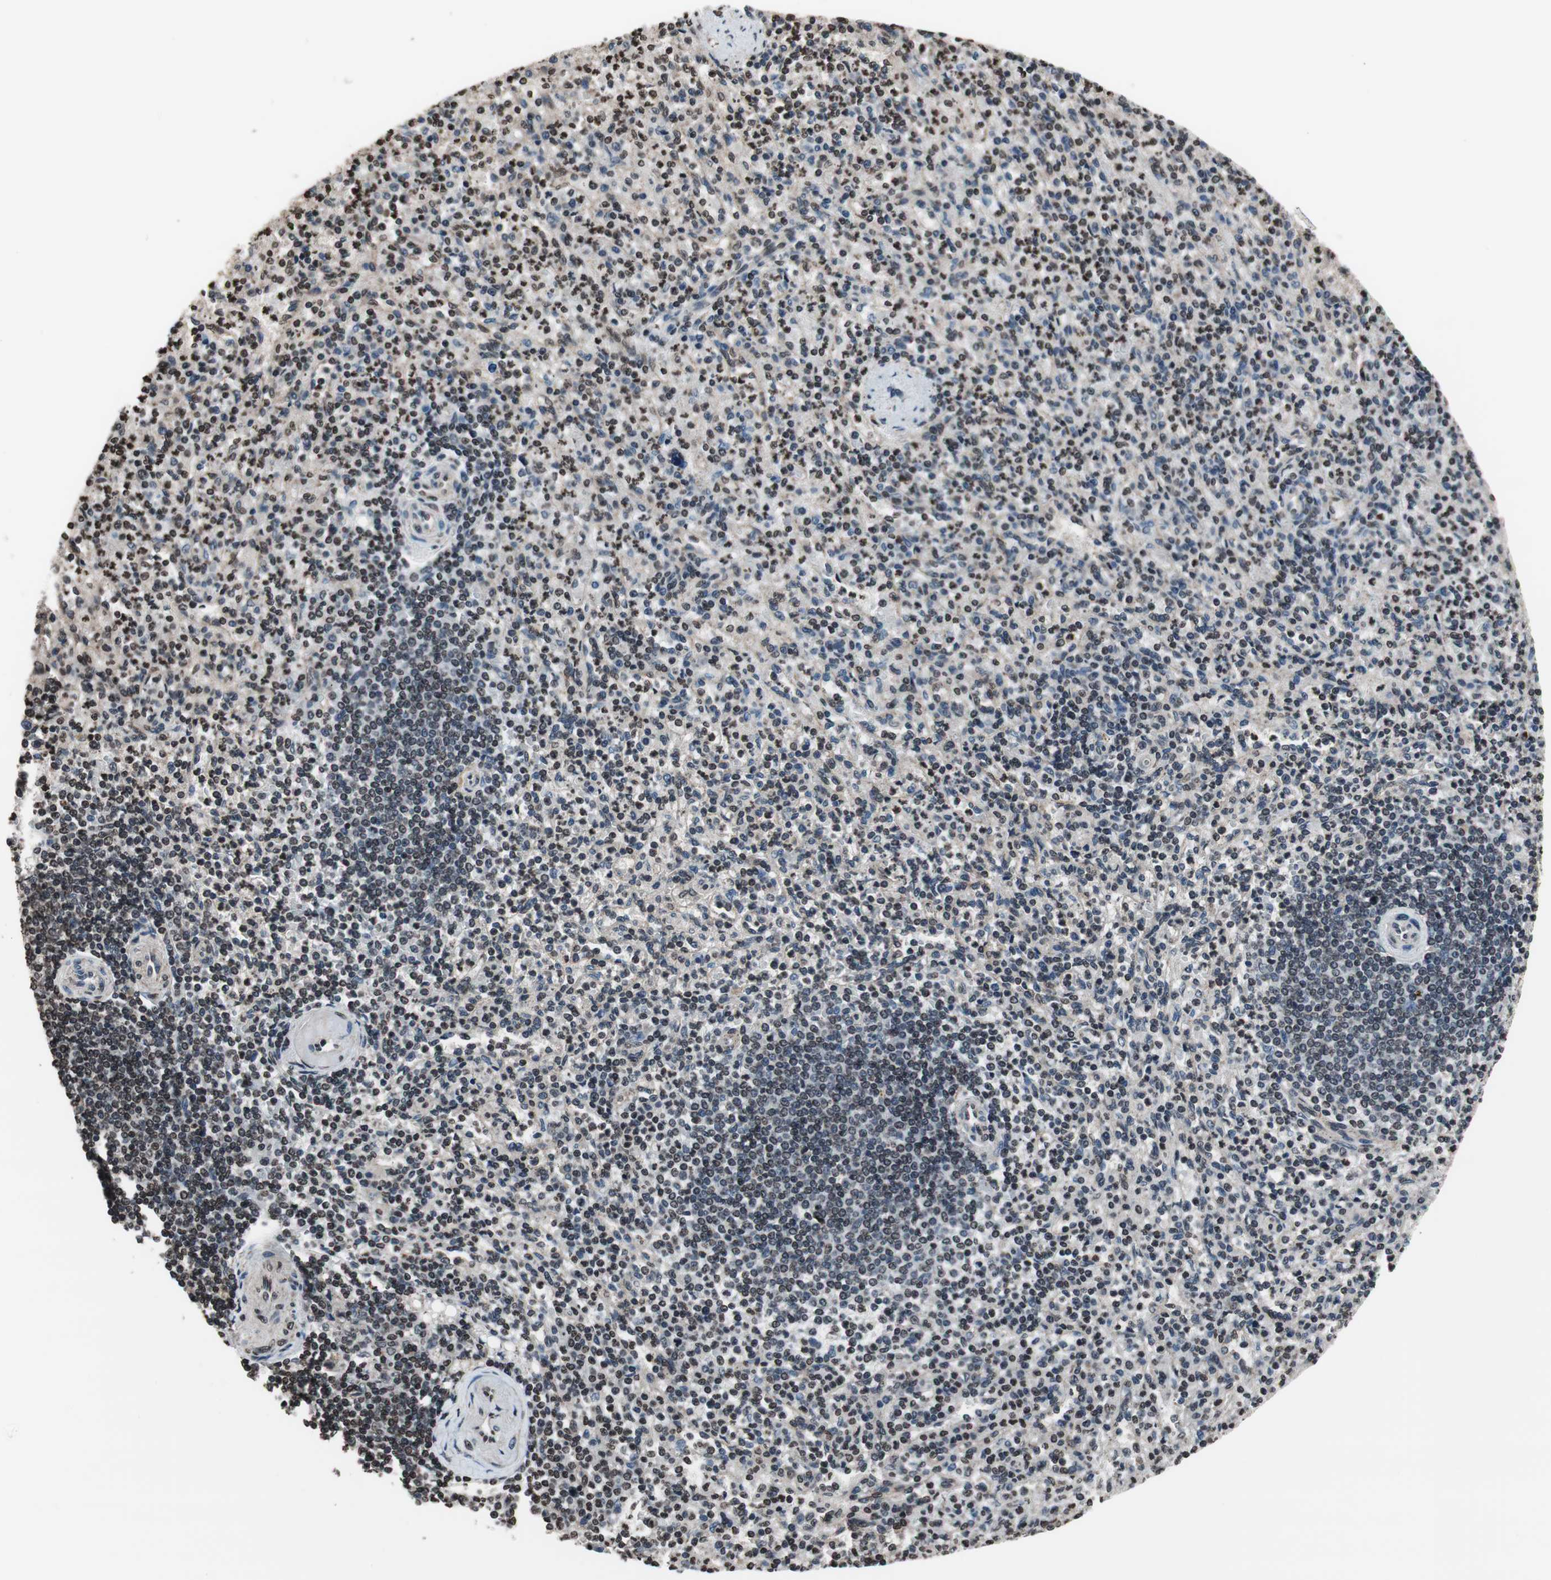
{"staining": {"intensity": "moderate", "quantity": ">75%", "location": "nuclear"}, "tissue": "spleen", "cell_type": "Cells in red pulp", "image_type": "normal", "snomed": [{"axis": "morphology", "description": "Normal tissue, NOS"}, {"axis": "topography", "description": "Spleen"}], "caption": "Immunohistochemical staining of unremarkable human spleen displays >75% levels of moderate nuclear protein staining in about >75% of cells in red pulp. (DAB (3,3'-diaminobenzidine) IHC, brown staining for protein, blue staining for nuclei).", "gene": "RFC1", "patient": {"sex": "female", "age": 74}}